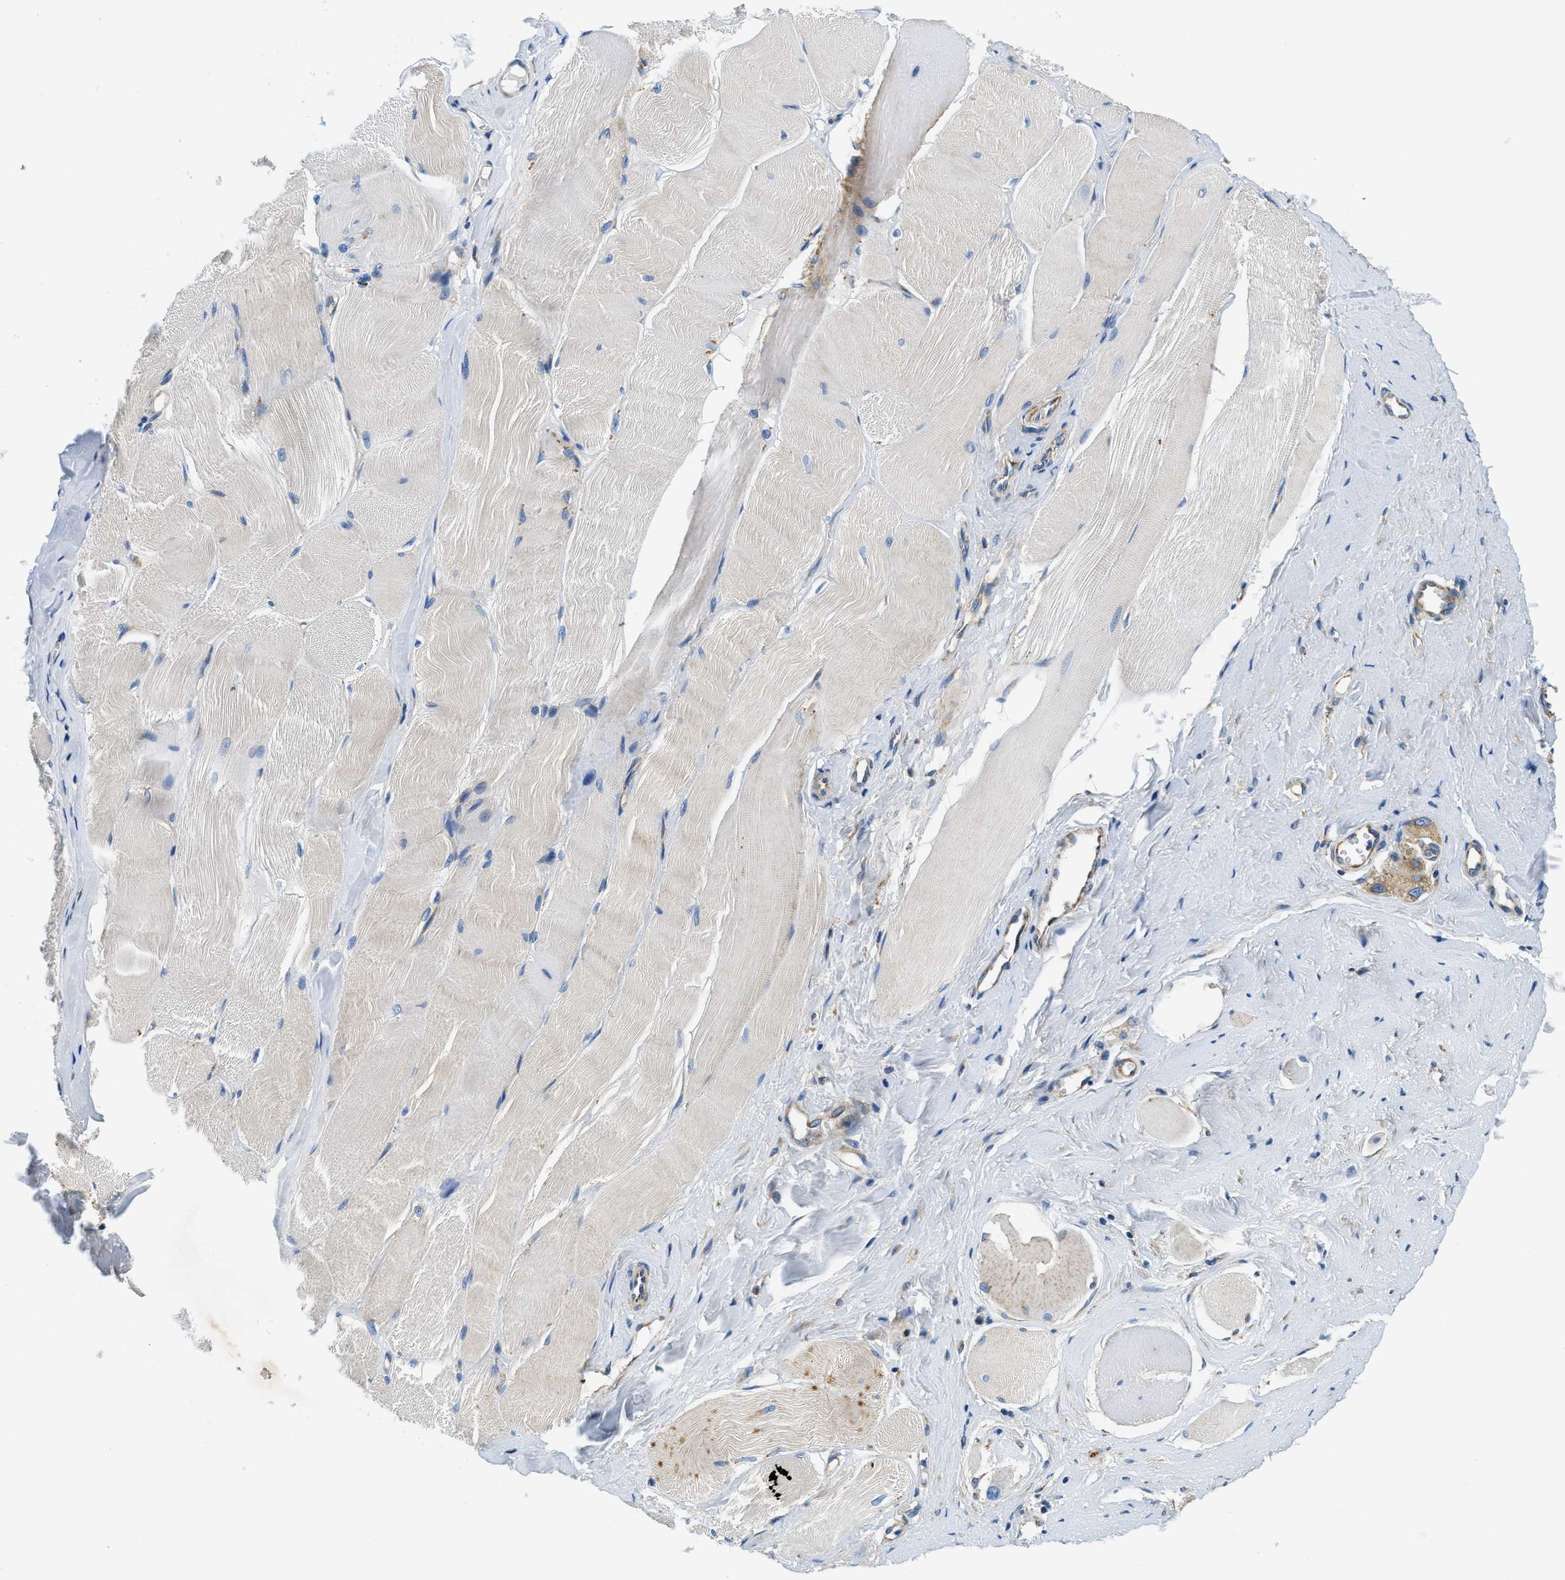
{"staining": {"intensity": "moderate", "quantity": "<25%", "location": "cytoplasmic/membranous"}, "tissue": "skeletal muscle", "cell_type": "Myocytes", "image_type": "normal", "snomed": [{"axis": "morphology", "description": "Normal tissue, NOS"}, {"axis": "morphology", "description": "Squamous cell carcinoma, NOS"}, {"axis": "topography", "description": "Skeletal muscle"}], "caption": "Moderate cytoplasmic/membranous staining is identified in approximately <25% of myocytes in benign skeletal muscle.", "gene": "SAMD4B", "patient": {"sex": "male", "age": 51}}